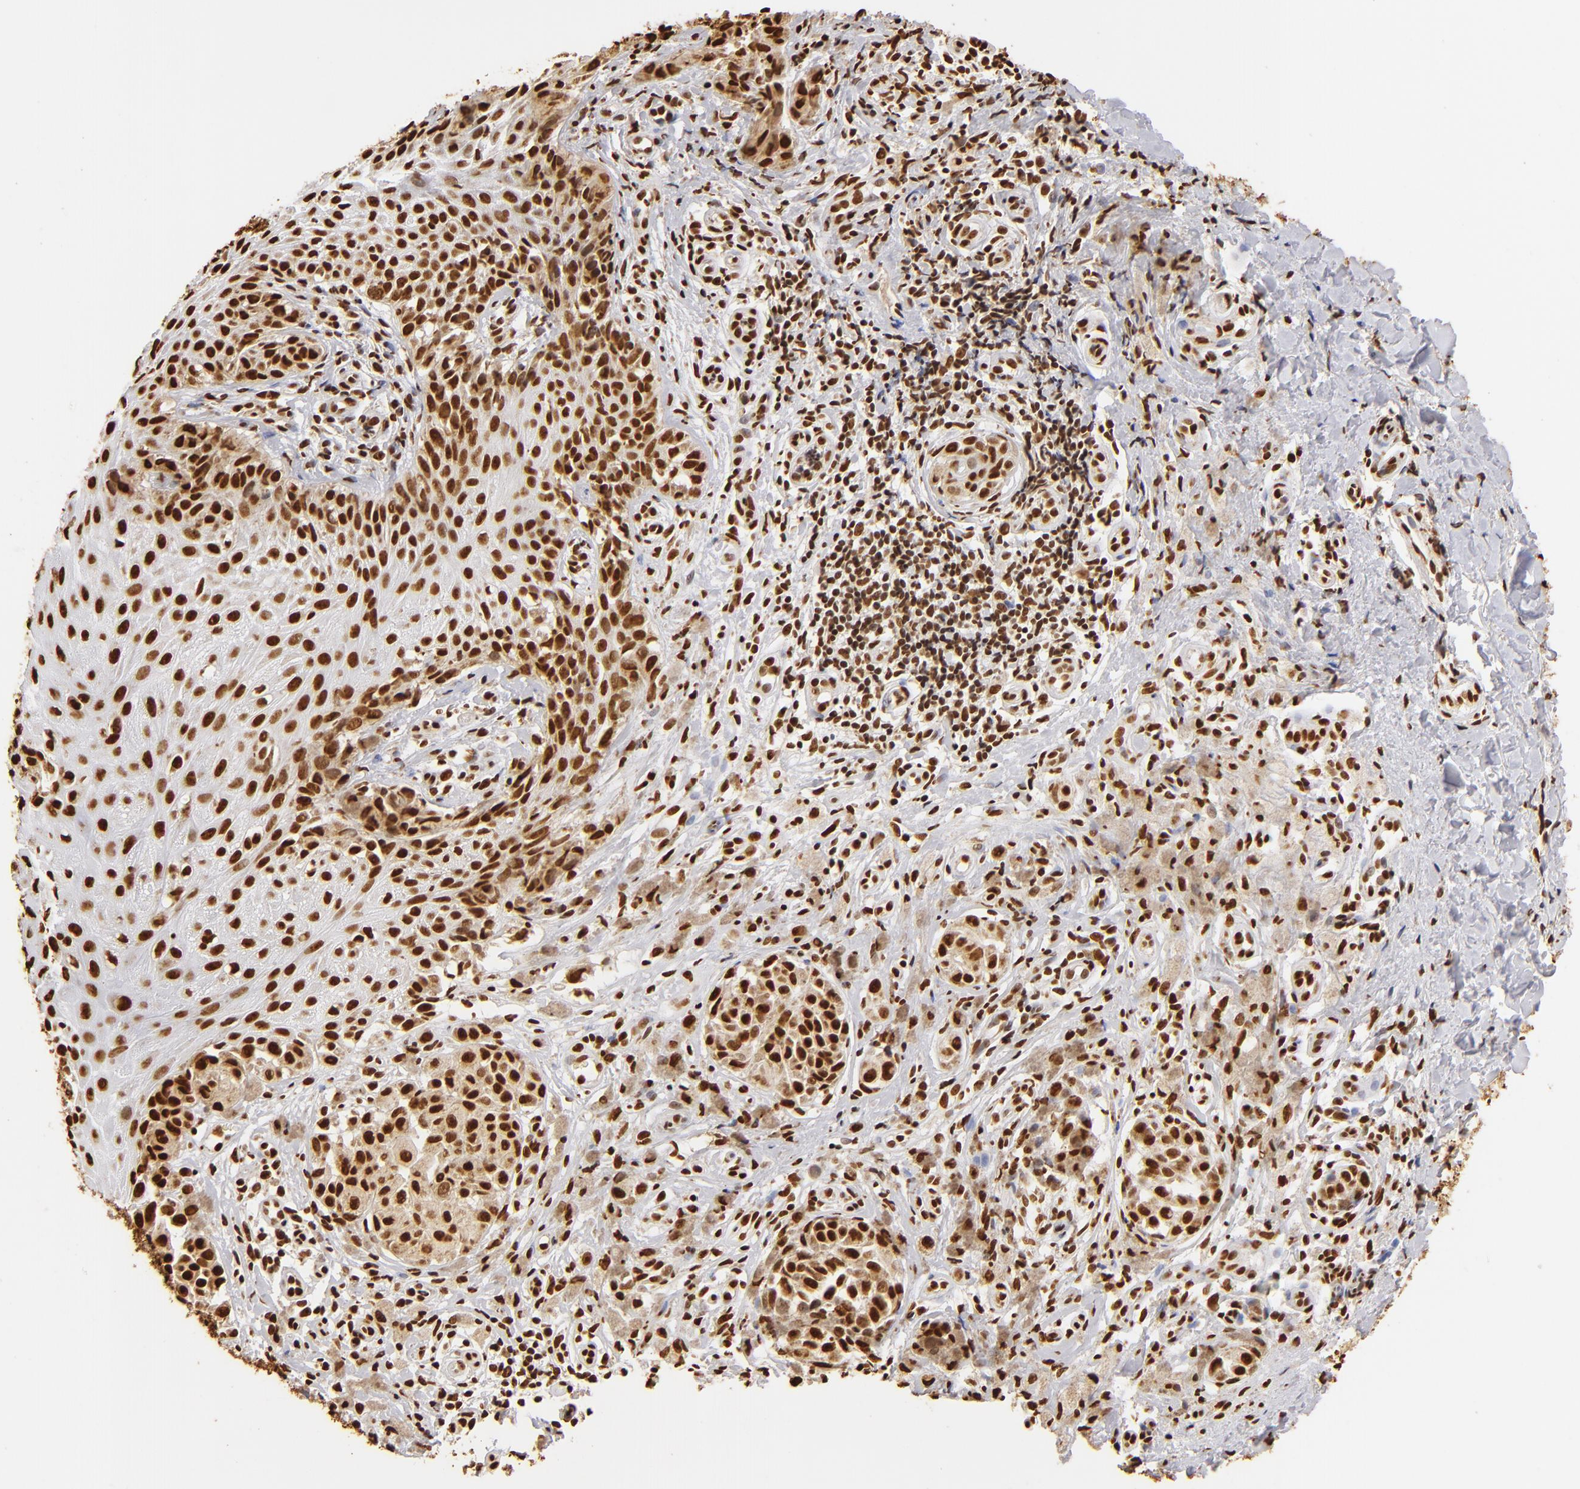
{"staining": {"intensity": "strong", "quantity": ">75%", "location": "nuclear"}, "tissue": "melanoma", "cell_type": "Tumor cells", "image_type": "cancer", "snomed": [{"axis": "morphology", "description": "Malignant melanoma, NOS"}, {"axis": "topography", "description": "Skin"}], "caption": "A photomicrograph of human malignant melanoma stained for a protein exhibits strong nuclear brown staining in tumor cells.", "gene": "ILF3", "patient": {"sex": "male", "age": 67}}